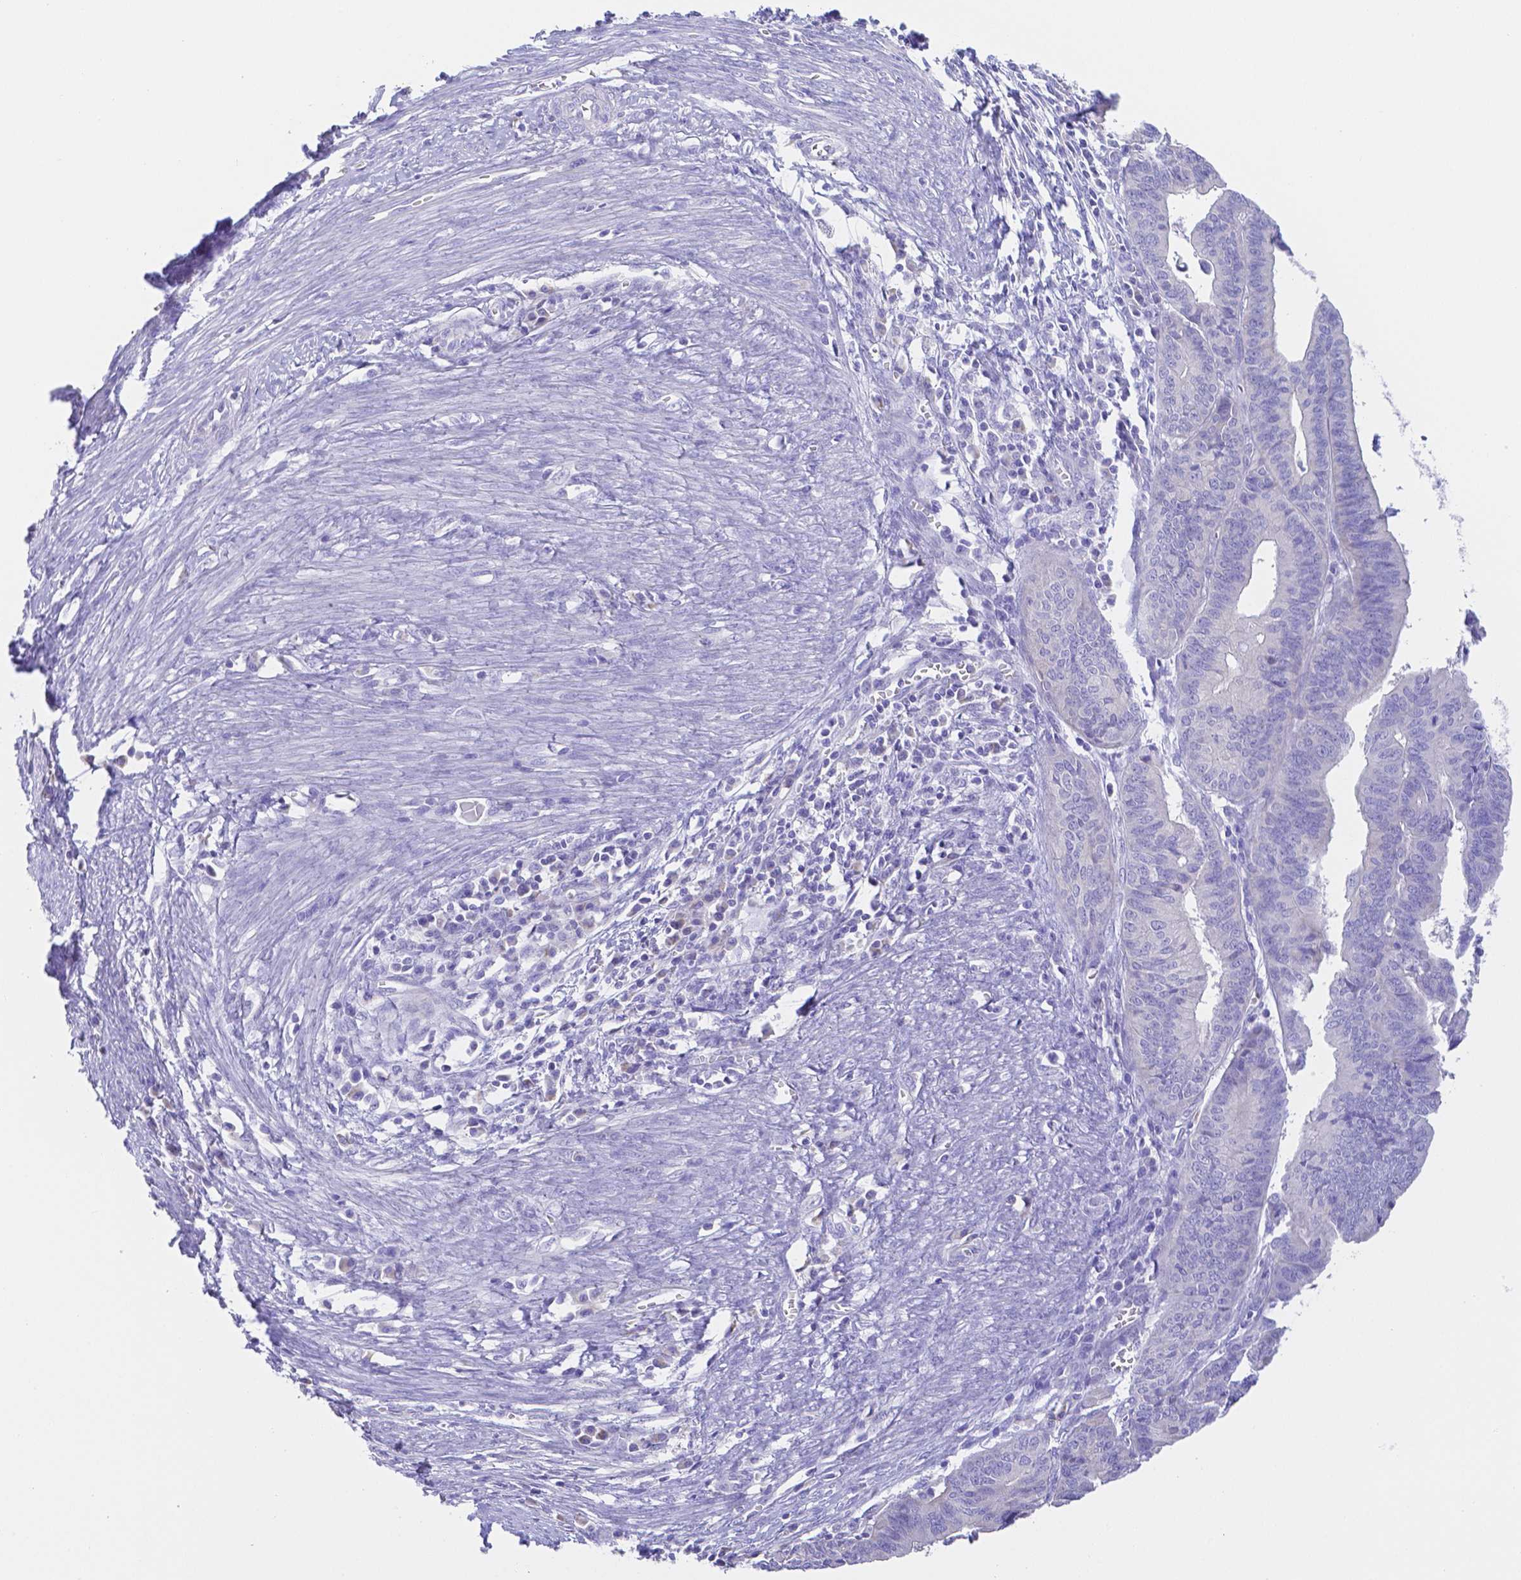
{"staining": {"intensity": "negative", "quantity": "none", "location": "none"}, "tissue": "endometrial cancer", "cell_type": "Tumor cells", "image_type": "cancer", "snomed": [{"axis": "morphology", "description": "Adenocarcinoma, NOS"}, {"axis": "topography", "description": "Endometrium"}], "caption": "Immunohistochemistry (IHC) of endometrial cancer (adenocarcinoma) exhibits no positivity in tumor cells.", "gene": "ZG16B", "patient": {"sex": "female", "age": 65}}